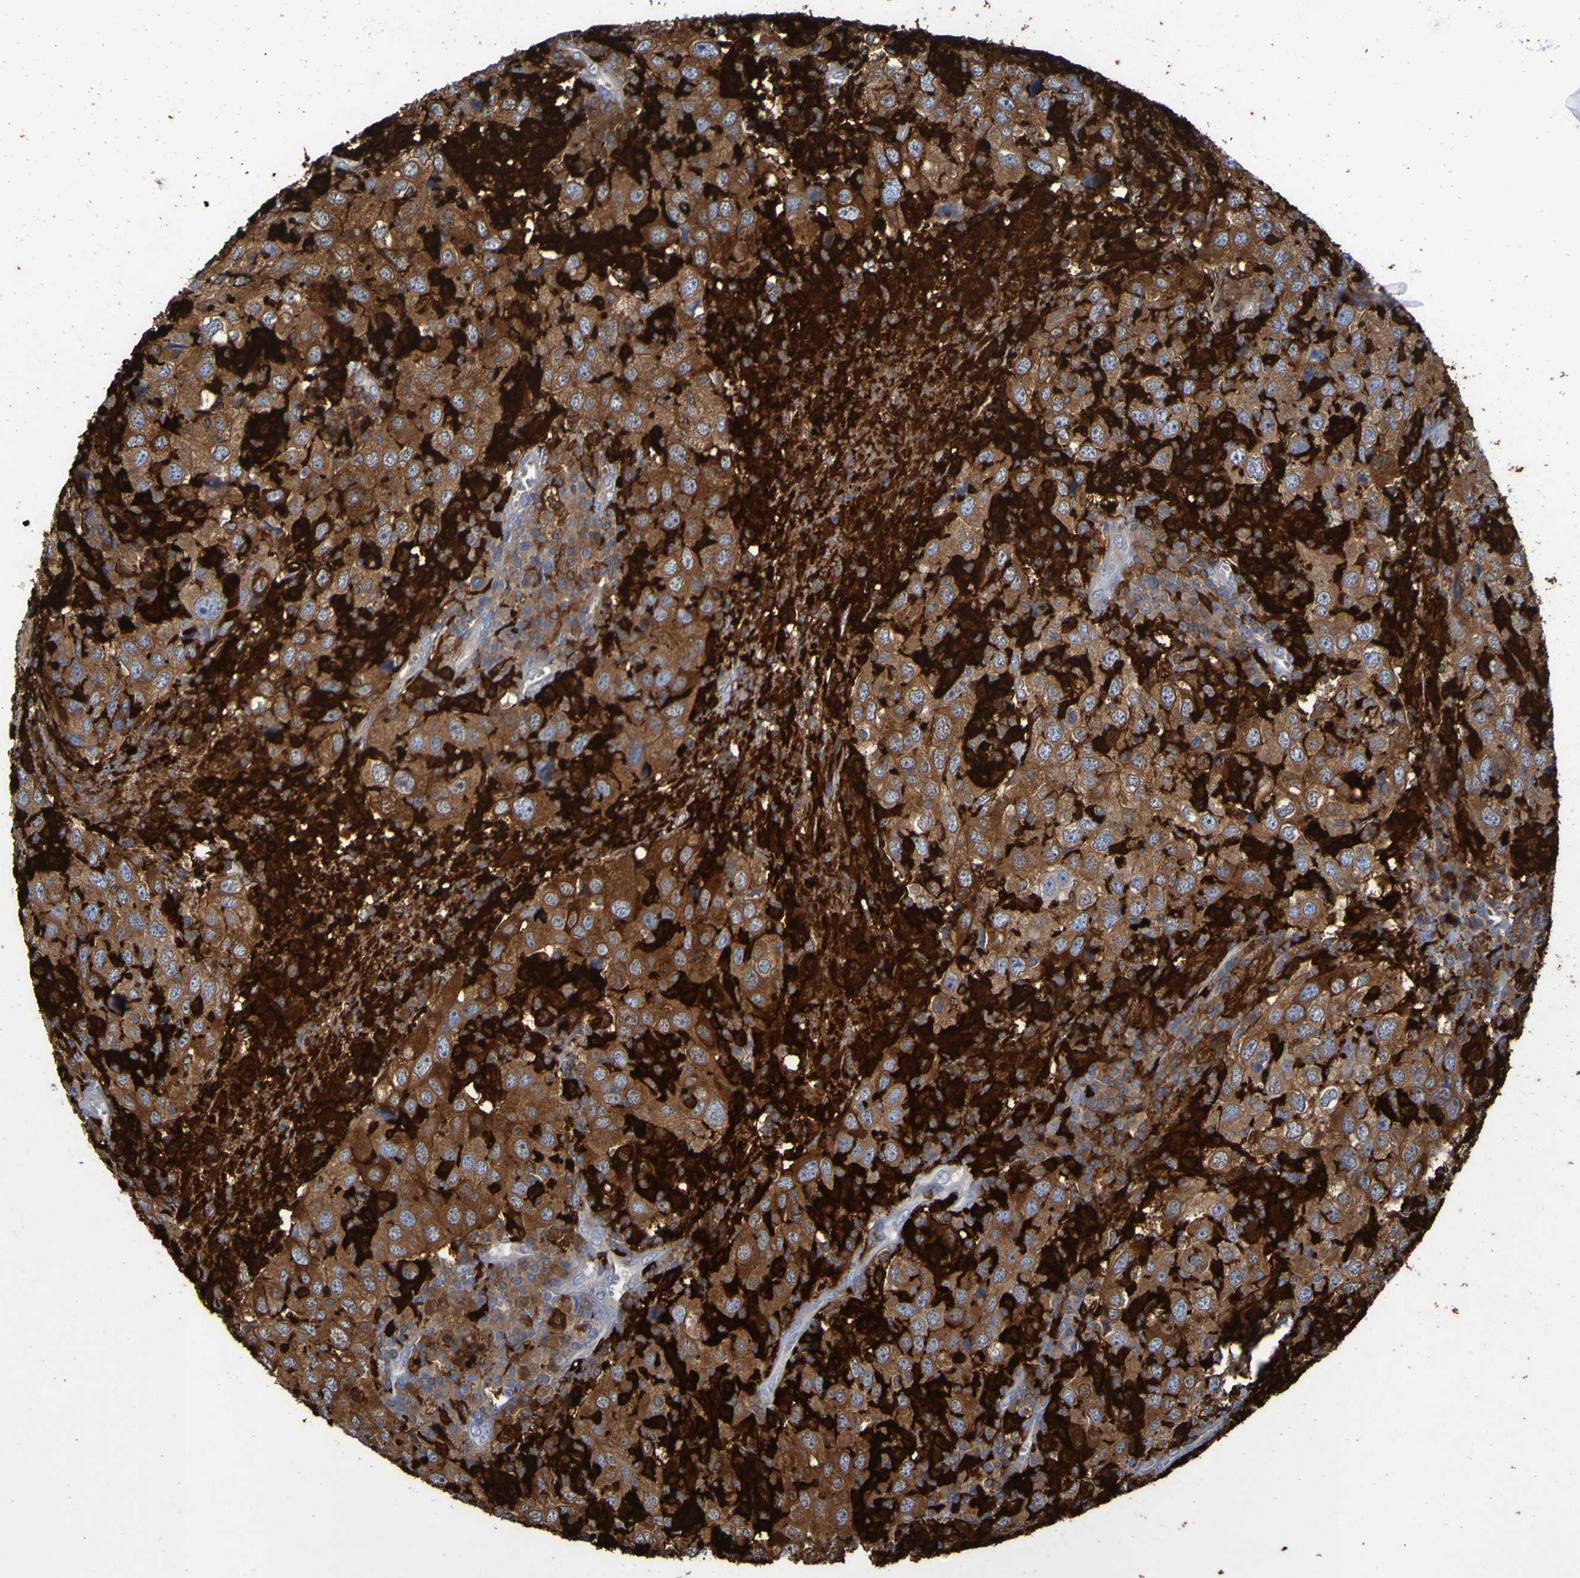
{"staining": {"intensity": "strong", "quantity": ">75%", "location": "cytoplasmic/membranous"}, "tissue": "head and neck cancer", "cell_type": "Tumor cells", "image_type": "cancer", "snomed": [{"axis": "morphology", "description": "Adenocarcinoma, NOS"}, {"axis": "topography", "description": "Salivary gland"}, {"axis": "topography", "description": "Head-Neck"}], "caption": "The micrograph reveals staining of adenocarcinoma (head and neck), revealing strong cytoplasmic/membranous protein positivity (brown color) within tumor cells. The staining was performed using DAB, with brown indicating positive protein expression. Nuclei are stained blue with hematoxylin.", "gene": "MPPE1", "patient": {"sex": "female", "age": 65}}